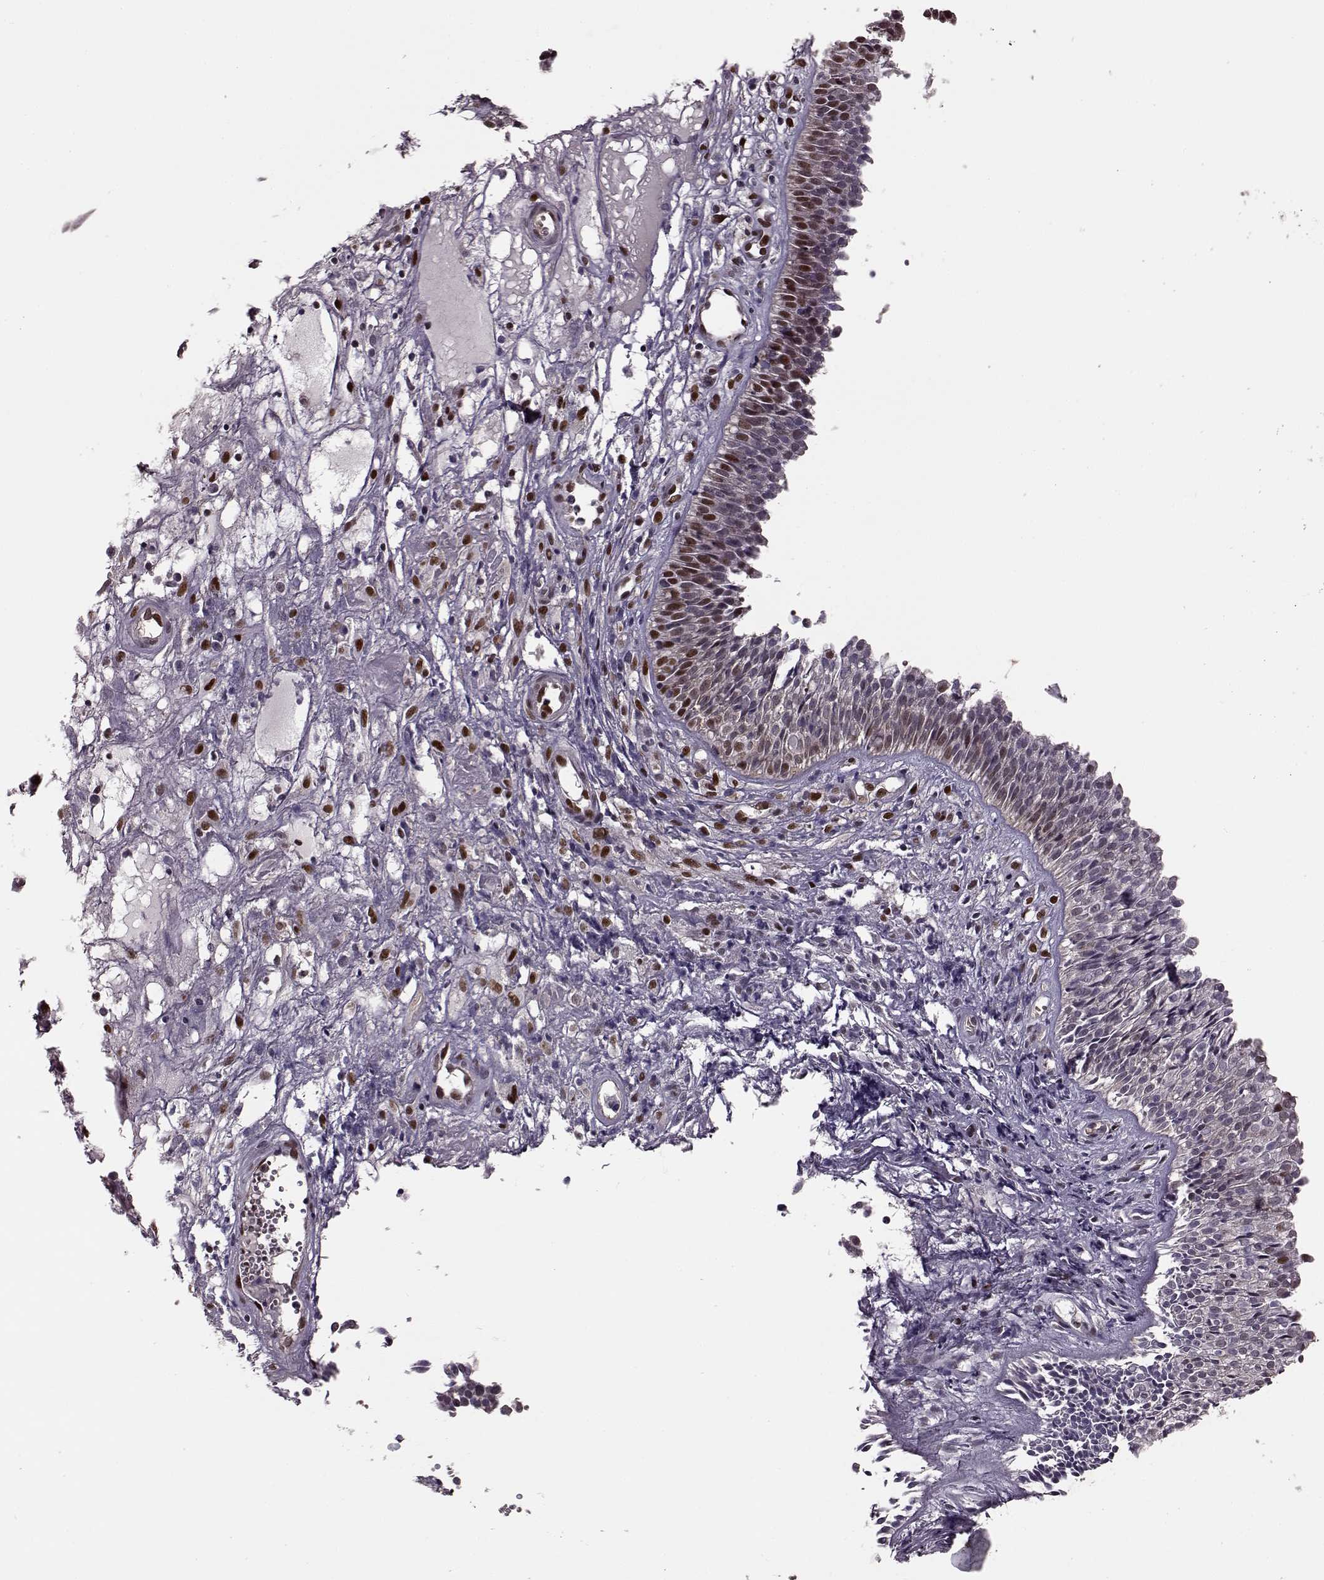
{"staining": {"intensity": "strong", "quantity": "25%-75%", "location": "nuclear"}, "tissue": "nasopharynx", "cell_type": "Respiratory epithelial cells", "image_type": "normal", "snomed": [{"axis": "morphology", "description": "Normal tissue, NOS"}, {"axis": "topography", "description": "Nasopharynx"}], "caption": "A brown stain shows strong nuclear staining of a protein in respiratory epithelial cells of unremarkable nasopharynx. The protein of interest is stained brown, and the nuclei are stained in blue (DAB (3,3'-diaminobenzidine) IHC with brightfield microscopy, high magnification).", "gene": "FTO", "patient": {"sex": "male", "age": 31}}